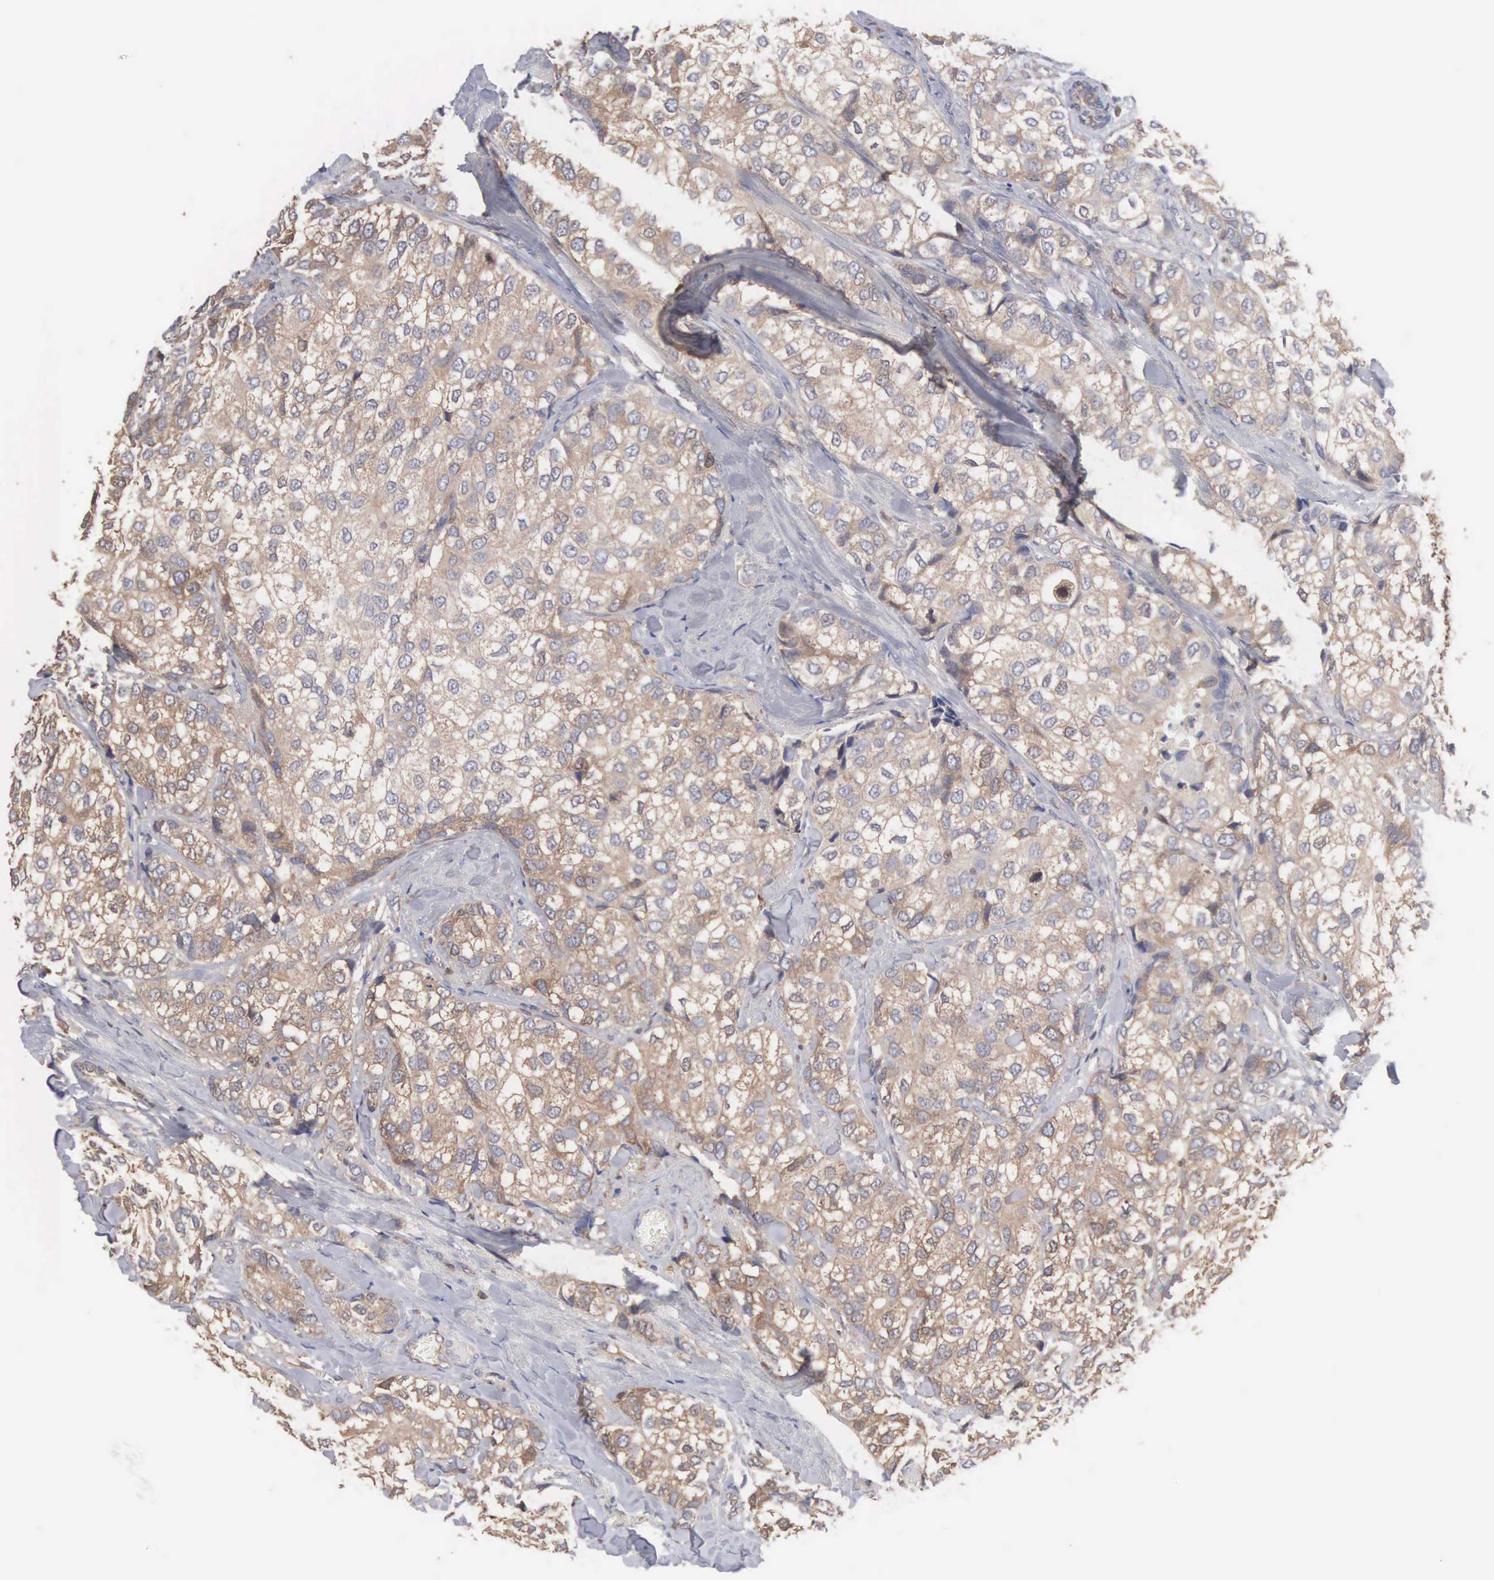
{"staining": {"intensity": "moderate", "quantity": ">75%", "location": "cytoplasmic/membranous"}, "tissue": "breast cancer", "cell_type": "Tumor cells", "image_type": "cancer", "snomed": [{"axis": "morphology", "description": "Duct carcinoma"}, {"axis": "topography", "description": "Breast"}], "caption": "IHC micrograph of breast cancer stained for a protein (brown), which displays medium levels of moderate cytoplasmic/membranous staining in approximately >75% of tumor cells.", "gene": "MTHFD1", "patient": {"sex": "female", "age": 68}}